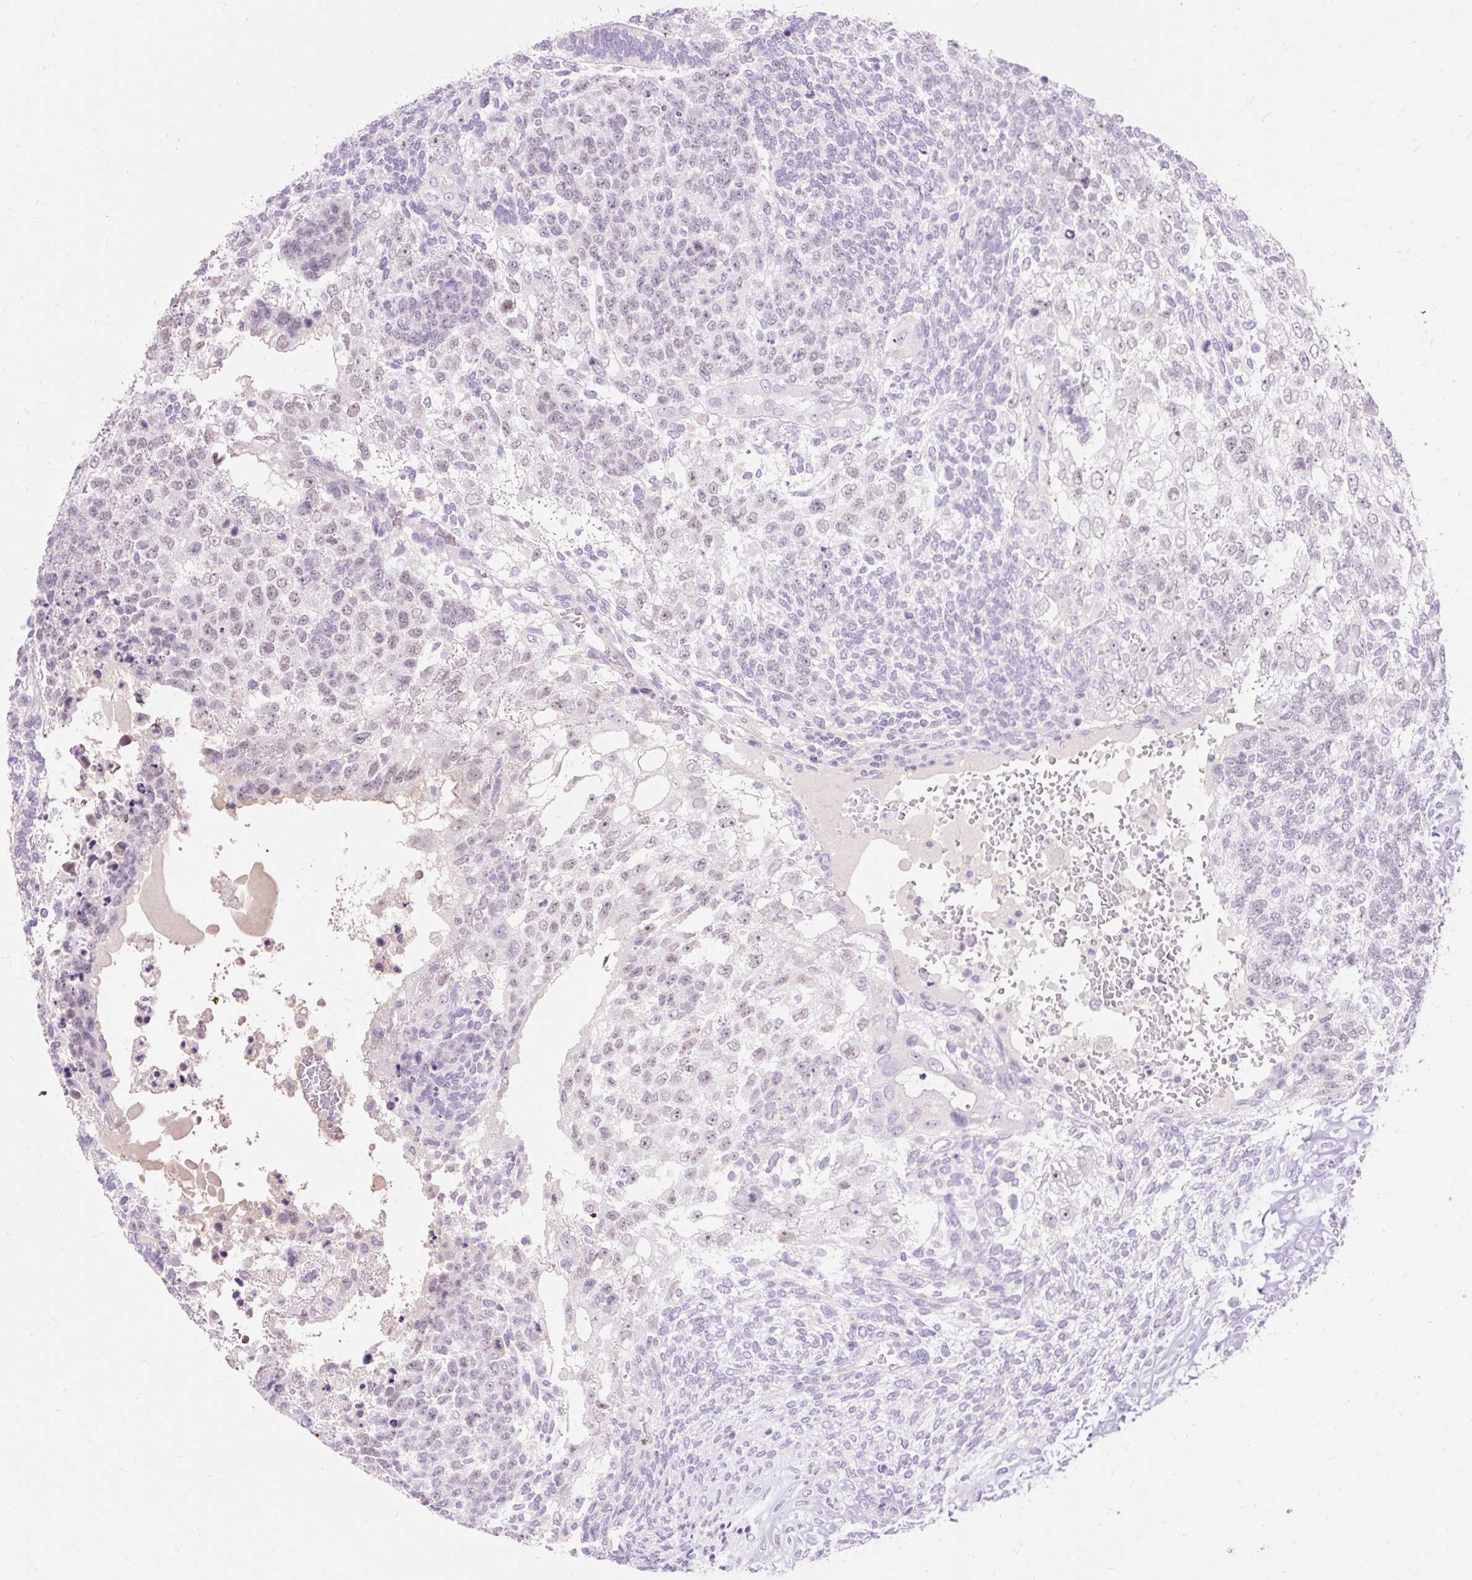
{"staining": {"intensity": "weak", "quantity": "<25%", "location": "nuclear"}, "tissue": "testis cancer", "cell_type": "Tumor cells", "image_type": "cancer", "snomed": [{"axis": "morphology", "description": "Carcinoma, Embryonal, NOS"}, {"axis": "topography", "description": "Testis"}], "caption": "Immunohistochemistry (IHC) of testis embryonal carcinoma reveals no staining in tumor cells. (DAB (3,3'-diaminobenzidine) immunohistochemistry visualized using brightfield microscopy, high magnification).", "gene": "TMEM213", "patient": {"sex": "male", "age": 23}}